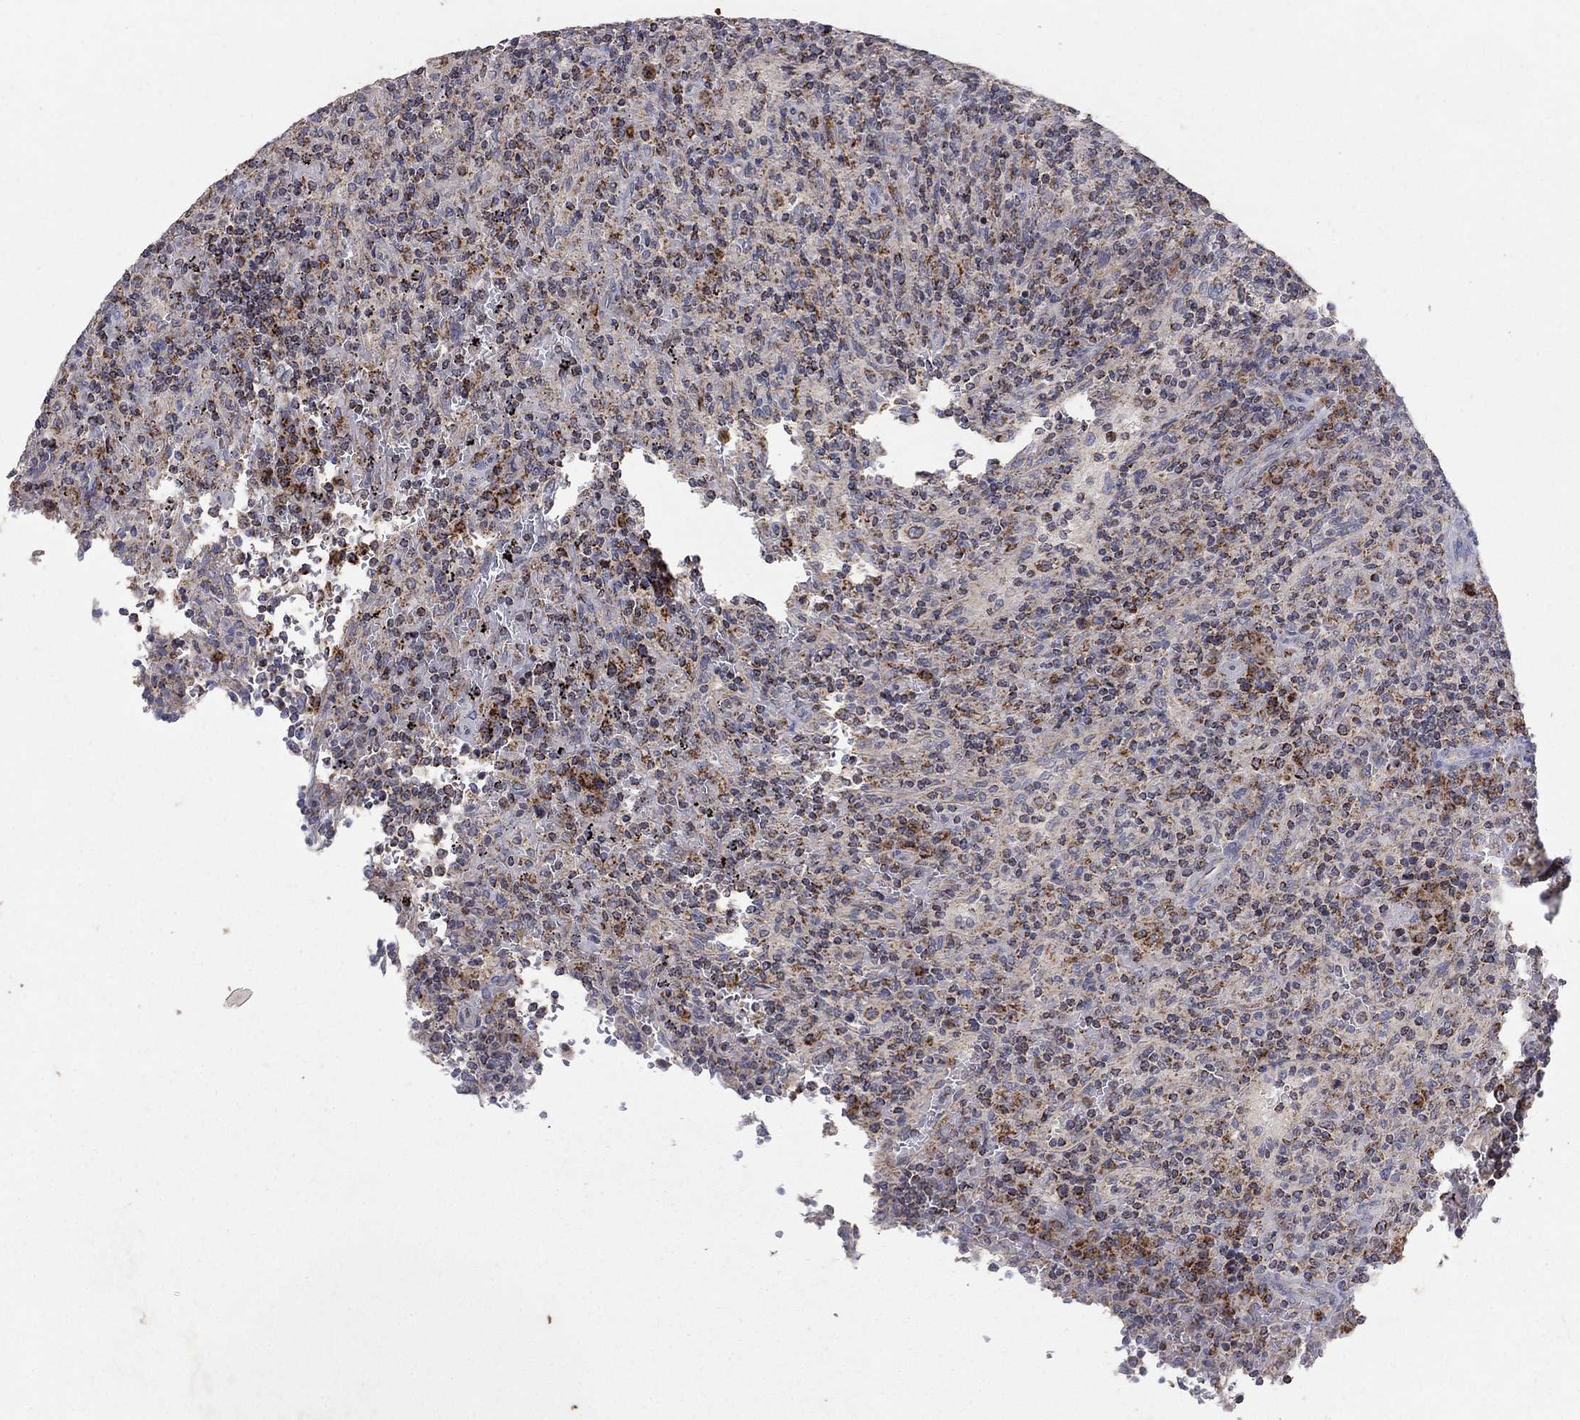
{"staining": {"intensity": "moderate", "quantity": ">75%", "location": "cytoplasmic/membranous"}, "tissue": "lymphoma", "cell_type": "Tumor cells", "image_type": "cancer", "snomed": [{"axis": "morphology", "description": "Malignant lymphoma, non-Hodgkin's type, Low grade"}, {"axis": "topography", "description": "Spleen"}], "caption": "Approximately >75% of tumor cells in lymphoma reveal moderate cytoplasmic/membranous protein staining as visualized by brown immunohistochemical staining.", "gene": "GPSM1", "patient": {"sex": "male", "age": 62}}